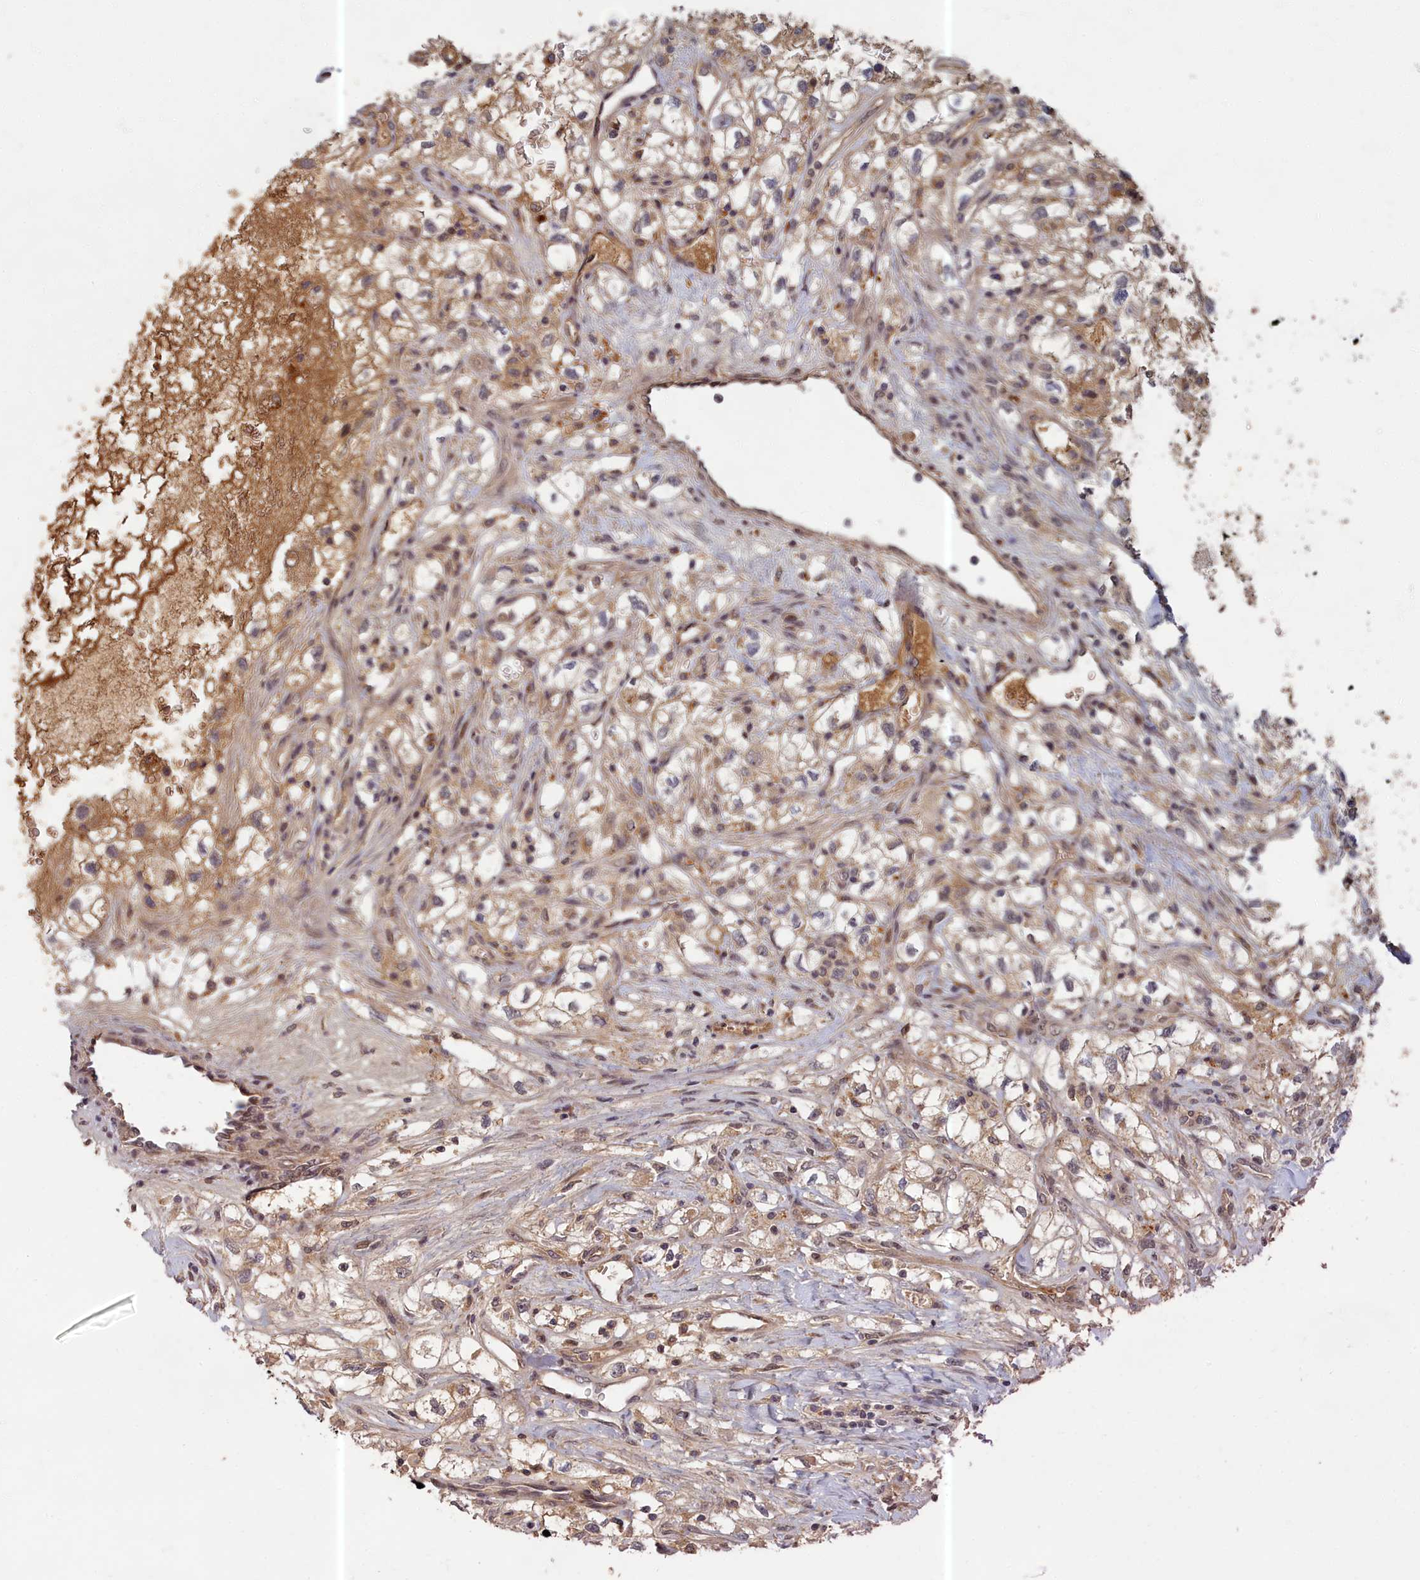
{"staining": {"intensity": "moderate", "quantity": "25%-75%", "location": "cytoplasmic/membranous"}, "tissue": "renal cancer", "cell_type": "Tumor cells", "image_type": "cancer", "snomed": [{"axis": "morphology", "description": "Adenocarcinoma, NOS"}, {"axis": "topography", "description": "Kidney"}], "caption": "Immunohistochemical staining of adenocarcinoma (renal) shows medium levels of moderate cytoplasmic/membranous expression in about 25%-75% of tumor cells. The protein is stained brown, and the nuclei are stained in blue (DAB IHC with brightfield microscopy, high magnification).", "gene": "EARS2", "patient": {"sex": "male", "age": 59}}